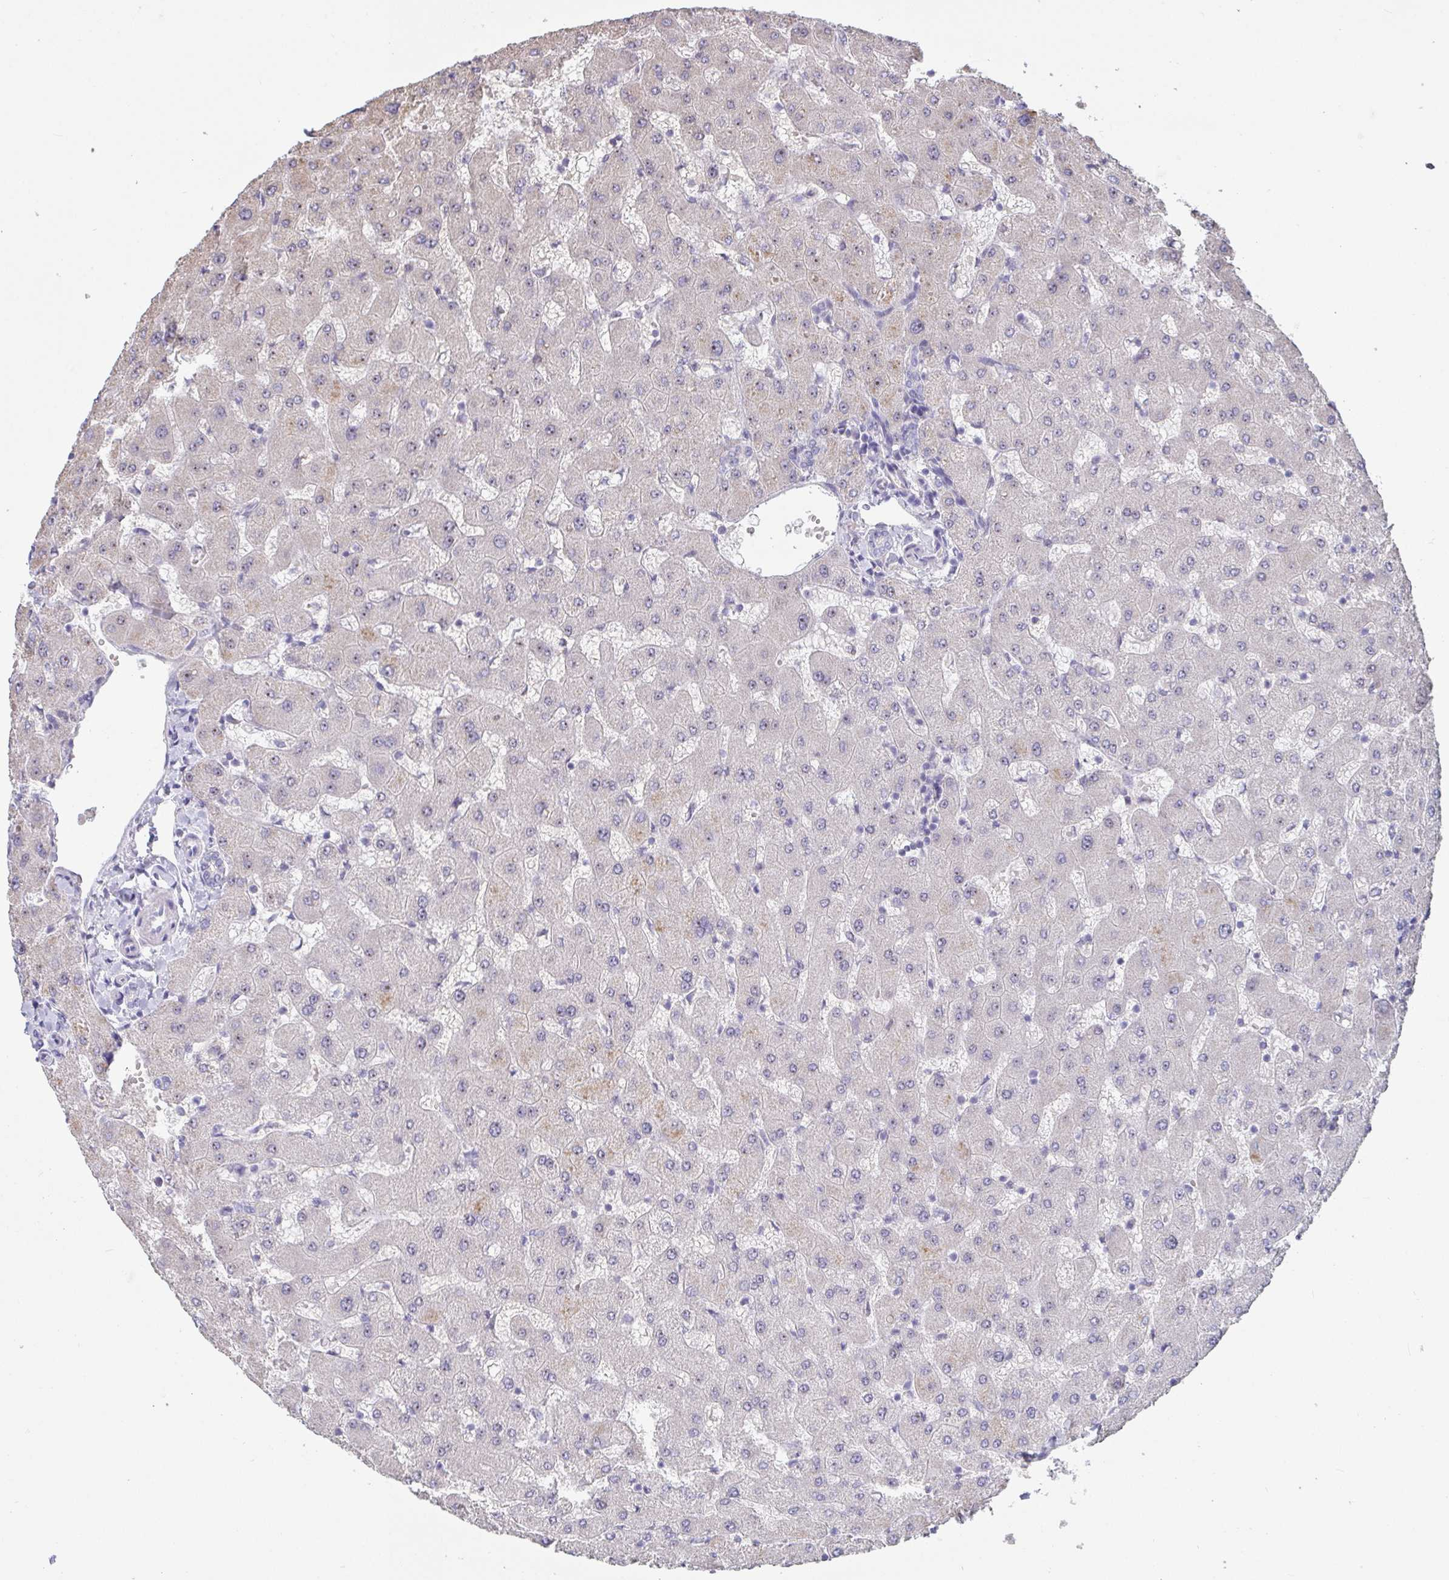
{"staining": {"intensity": "negative", "quantity": "none", "location": "none"}, "tissue": "liver", "cell_type": "Cholangiocytes", "image_type": "normal", "snomed": [{"axis": "morphology", "description": "Normal tissue, NOS"}, {"axis": "topography", "description": "Liver"}], "caption": "A photomicrograph of human liver is negative for staining in cholangiocytes.", "gene": "MYC", "patient": {"sex": "female", "age": 63}}